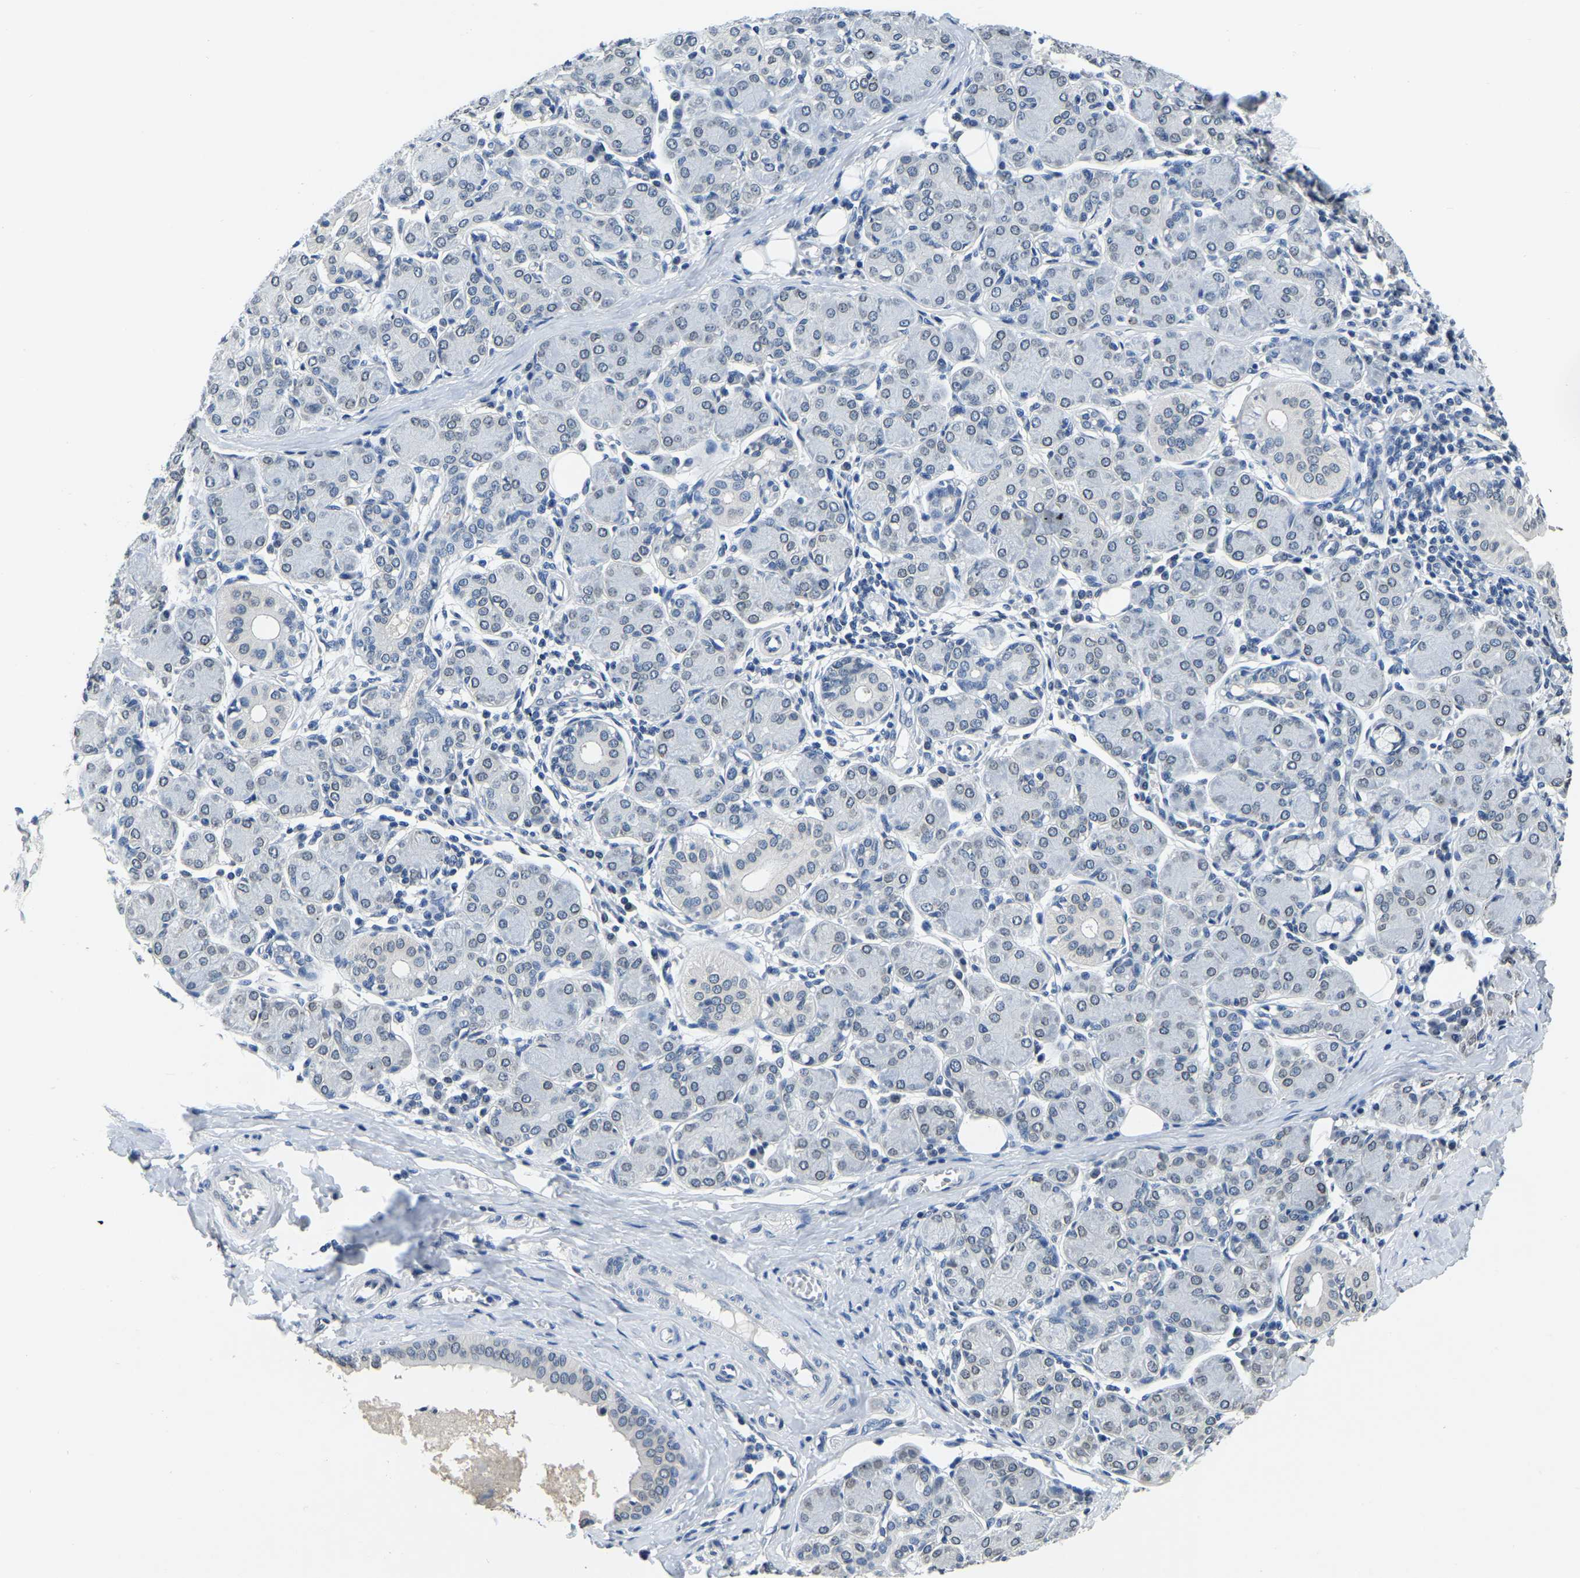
{"staining": {"intensity": "weak", "quantity": "25%-75%", "location": "cytoplasmic/membranous,nuclear"}, "tissue": "salivary gland", "cell_type": "Glandular cells", "image_type": "normal", "snomed": [{"axis": "morphology", "description": "Normal tissue, NOS"}, {"axis": "morphology", "description": "Inflammation, NOS"}, {"axis": "topography", "description": "Lymph node"}, {"axis": "topography", "description": "Salivary gland"}], "caption": "The micrograph shows staining of benign salivary gland, revealing weak cytoplasmic/membranous,nuclear protein positivity (brown color) within glandular cells.", "gene": "RANBP2", "patient": {"sex": "male", "age": 3}}